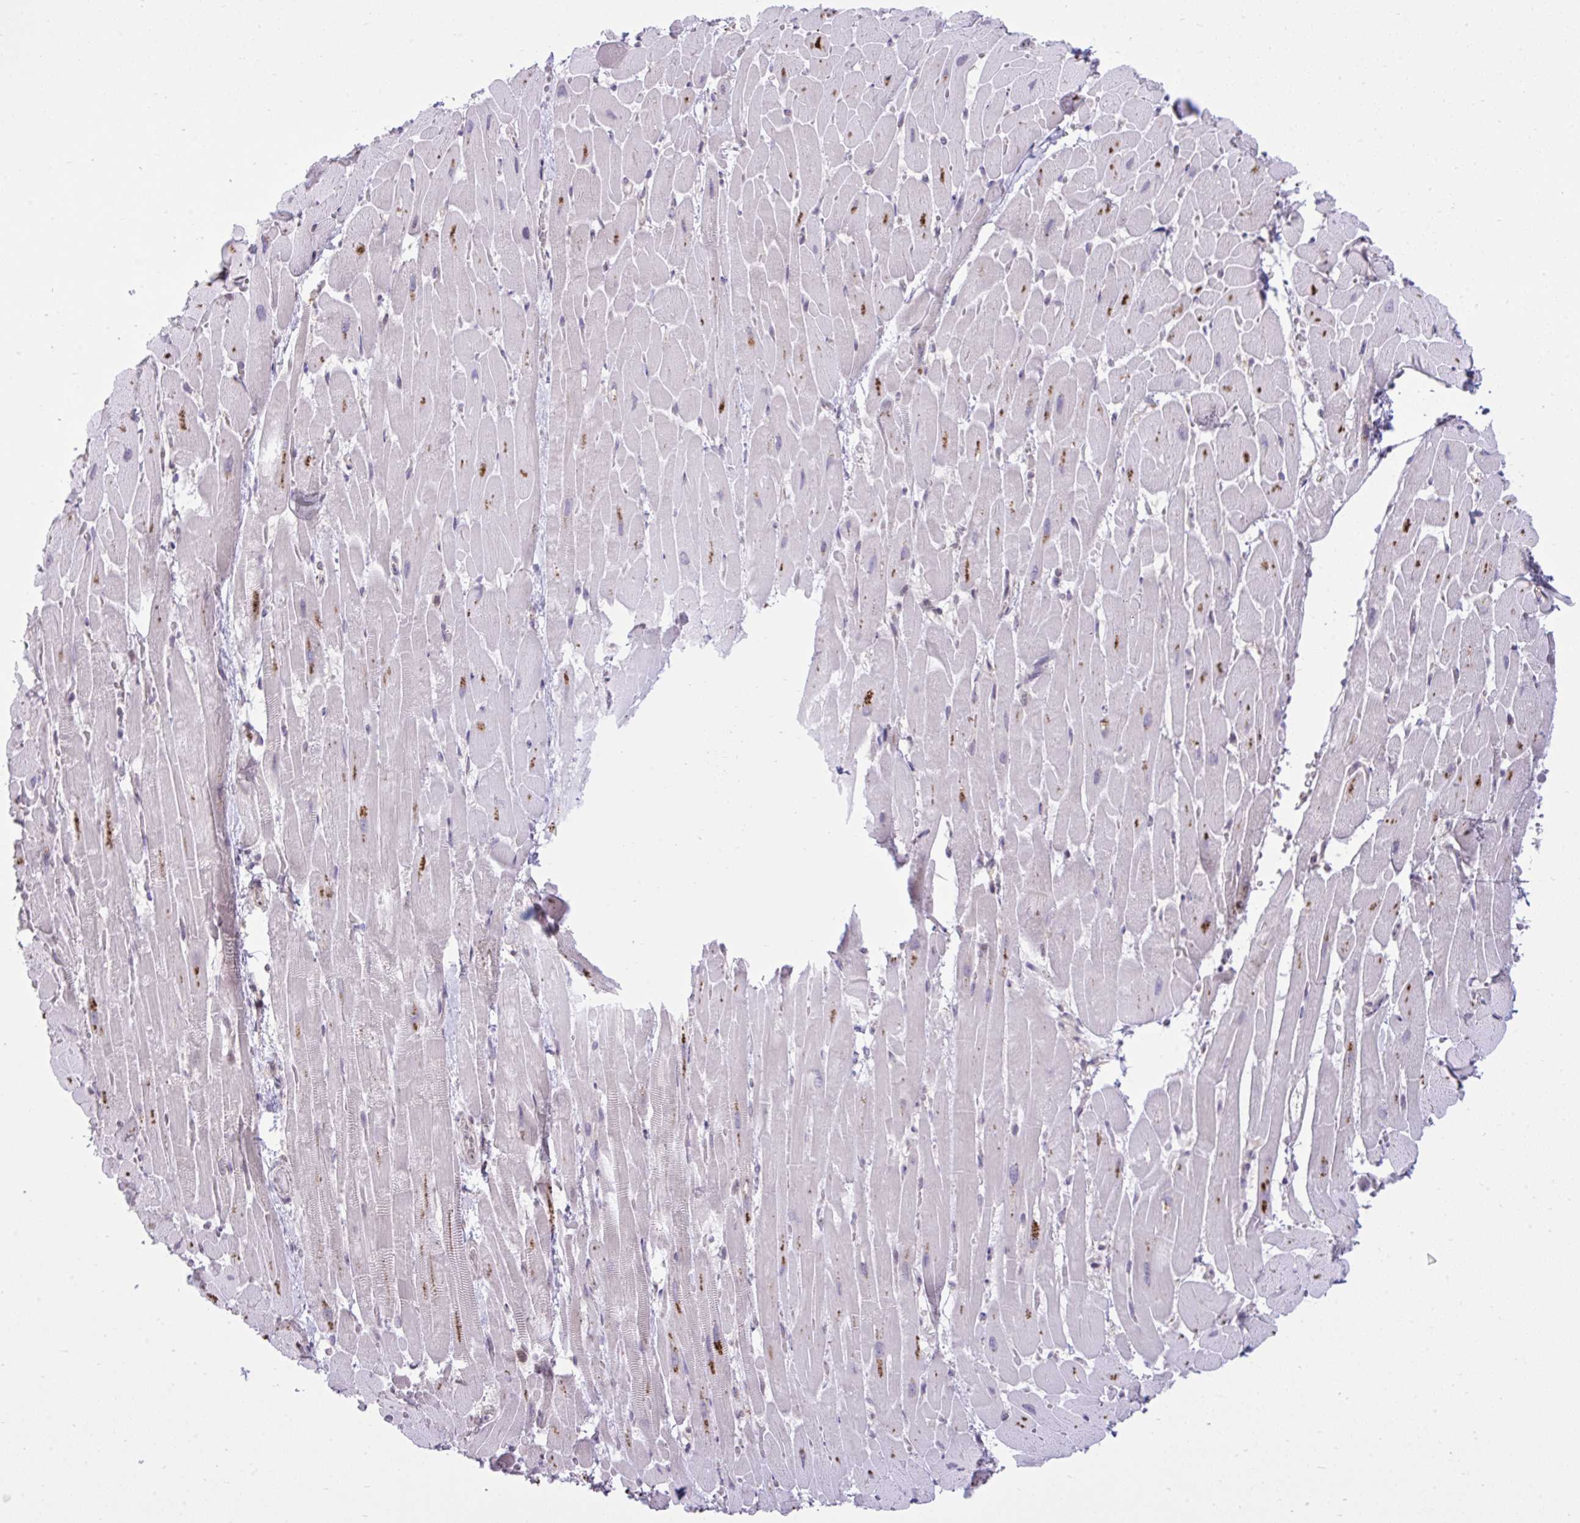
{"staining": {"intensity": "strong", "quantity": "25%-75%", "location": "cytoplasmic/membranous"}, "tissue": "heart muscle", "cell_type": "Cardiomyocytes", "image_type": "normal", "snomed": [{"axis": "morphology", "description": "Normal tissue, NOS"}, {"axis": "topography", "description": "Heart"}], "caption": "Cardiomyocytes demonstrate strong cytoplasmic/membranous staining in approximately 25%-75% of cells in normal heart muscle. The staining is performed using DAB brown chromogen to label protein expression. The nuclei are counter-stained blue using hematoxylin.", "gene": "CYP20A1", "patient": {"sex": "male", "age": 37}}